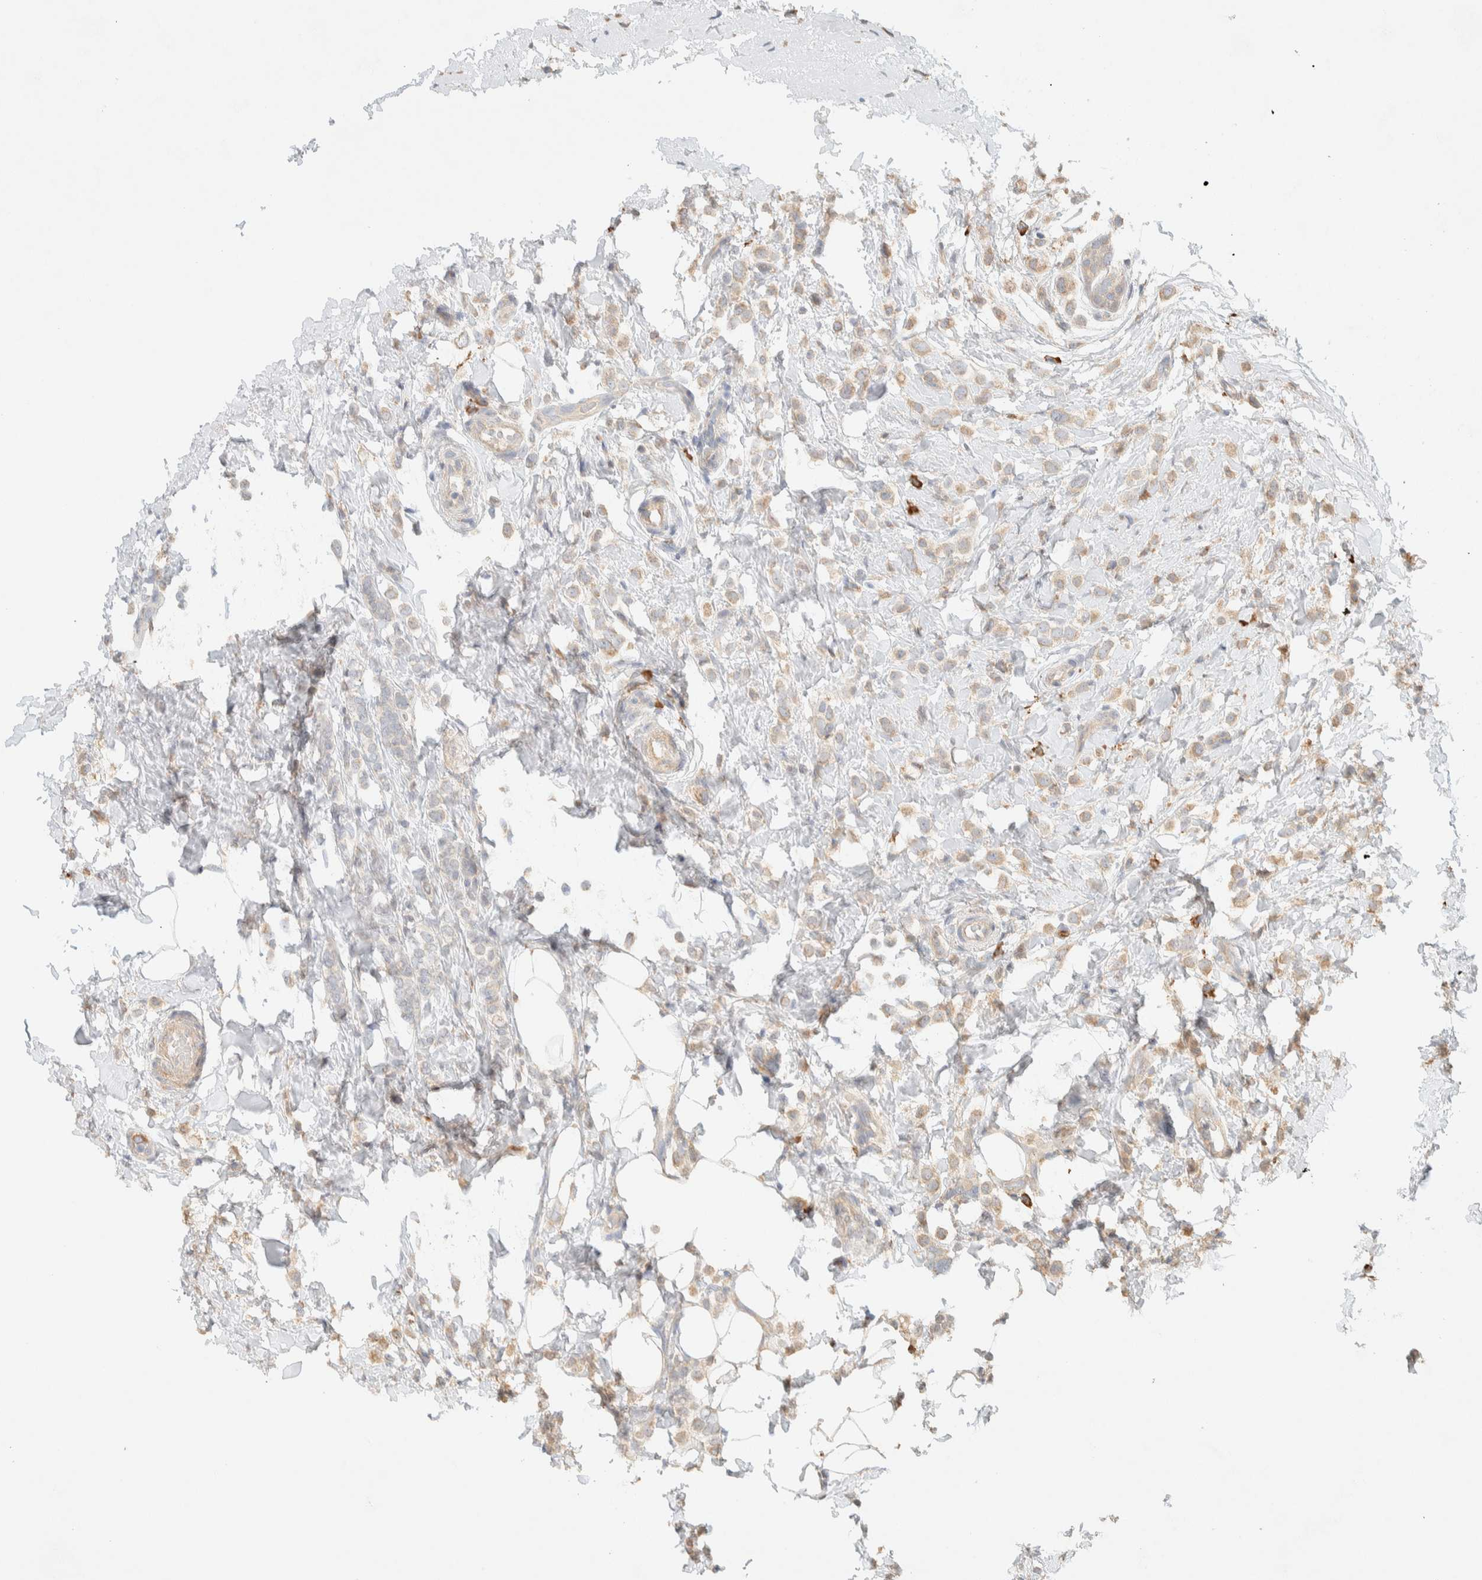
{"staining": {"intensity": "weak", "quantity": ">75%", "location": "cytoplasmic/membranous"}, "tissue": "breast cancer", "cell_type": "Tumor cells", "image_type": "cancer", "snomed": [{"axis": "morphology", "description": "Lobular carcinoma"}, {"axis": "topography", "description": "Breast"}], "caption": "Immunohistochemical staining of human breast lobular carcinoma displays weak cytoplasmic/membranous protein staining in approximately >75% of tumor cells. The protein is stained brown, and the nuclei are stained in blue (DAB (3,3'-diaminobenzidine) IHC with brightfield microscopy, high magnification).", "gene": "TTC3", "patient": {"sex": "female", "age": 50}}